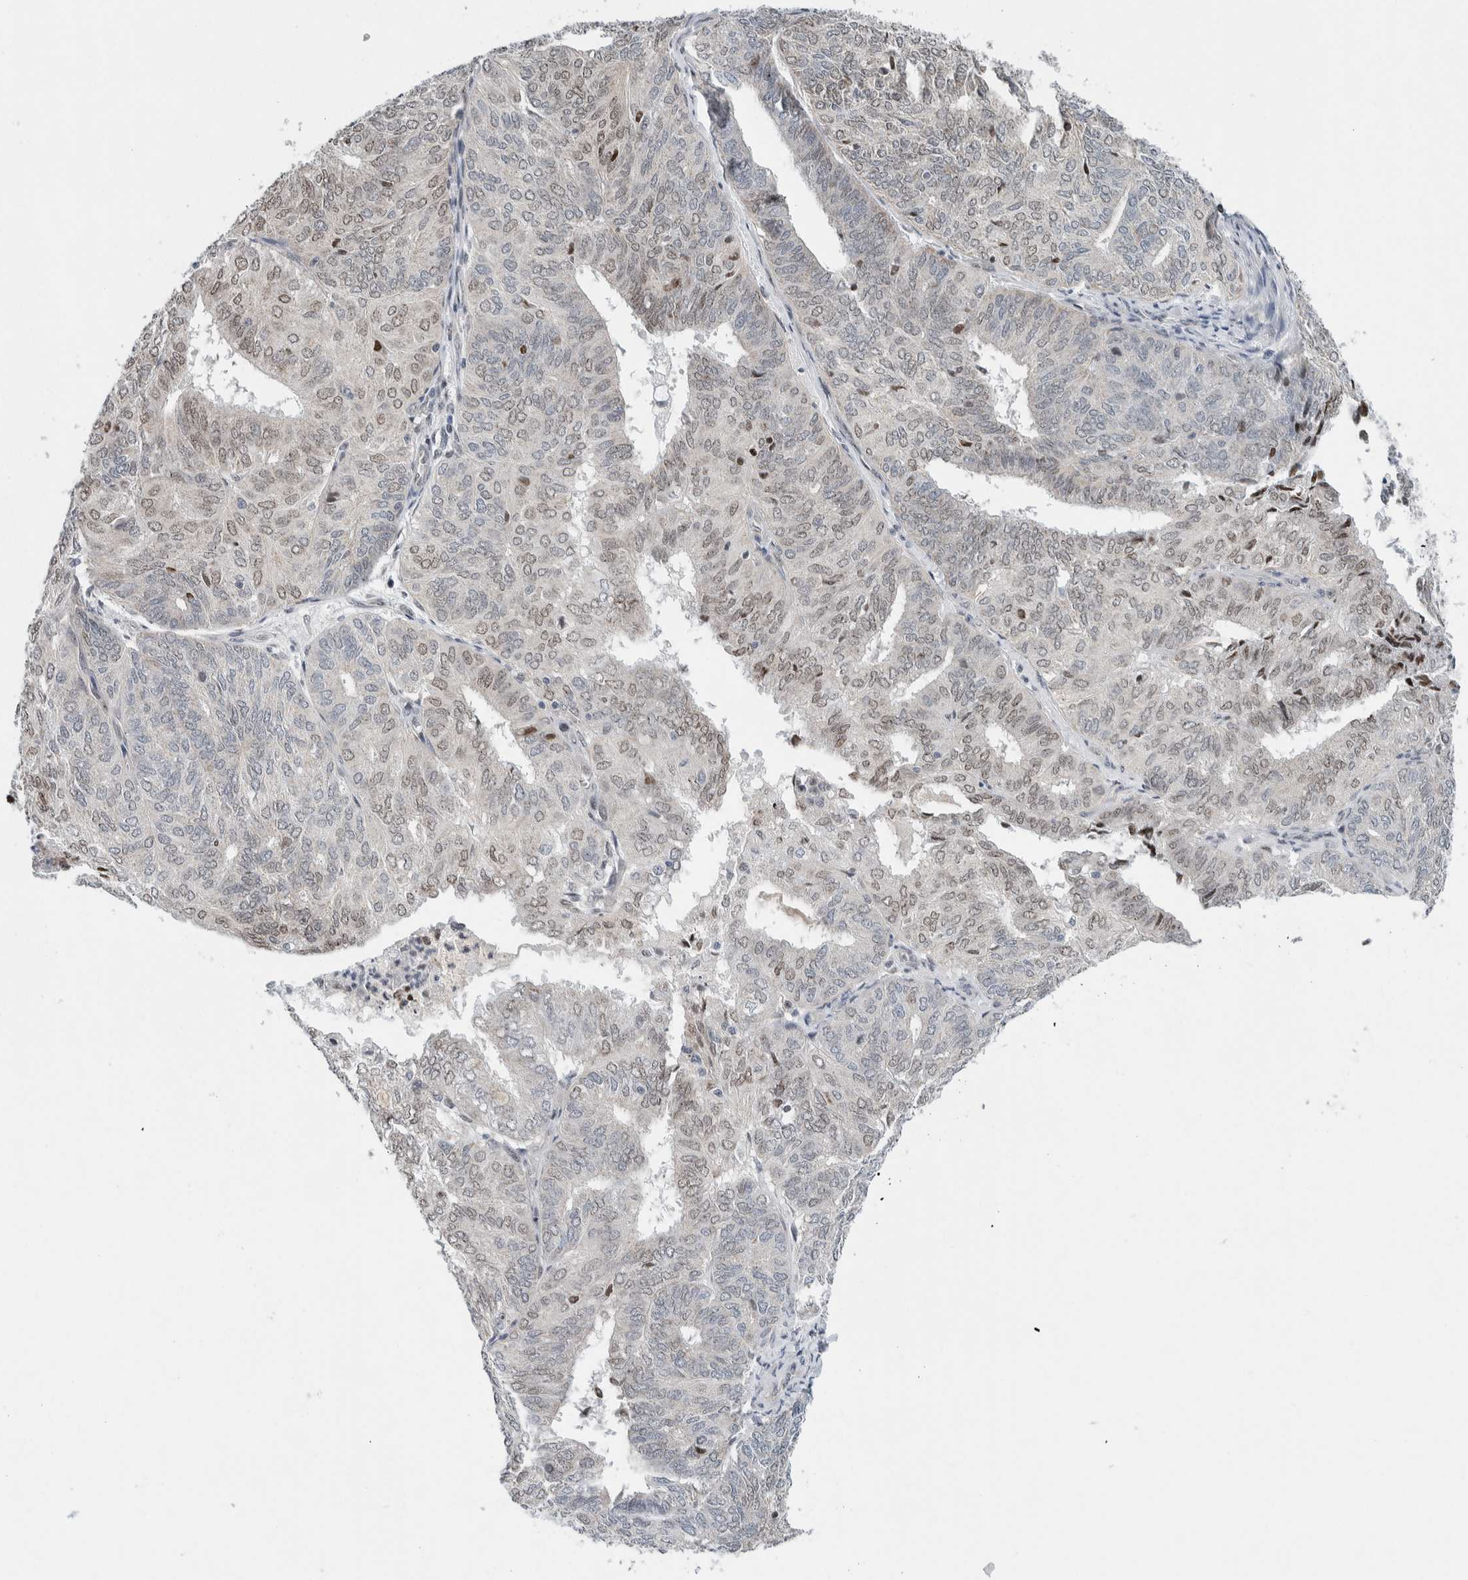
{"staining": {"intensity": "weak", "quantity": "25%-75%", "location": "nuclear"}, "tissue": "endometrial cancer", "cell_type": "Tumor cells", "image_type": "cancer", "snomed": [{"axis": "morphology", "description": "Adenocarcinoma, NOS"}, {"axis": "topography", "description": "Uterus"}], "caption": "A brown stain highlights weak nuclear staining of a protein in human endometrial cancer tumor cells. Using DAB (3,3'-diaminobenzidine) (brown) and hematoxylin (blue) stains, captured at high magnification using brightfield microscopy.", "gene": "NEUROD1", "patient": {"sex": "female", "age": 60}}